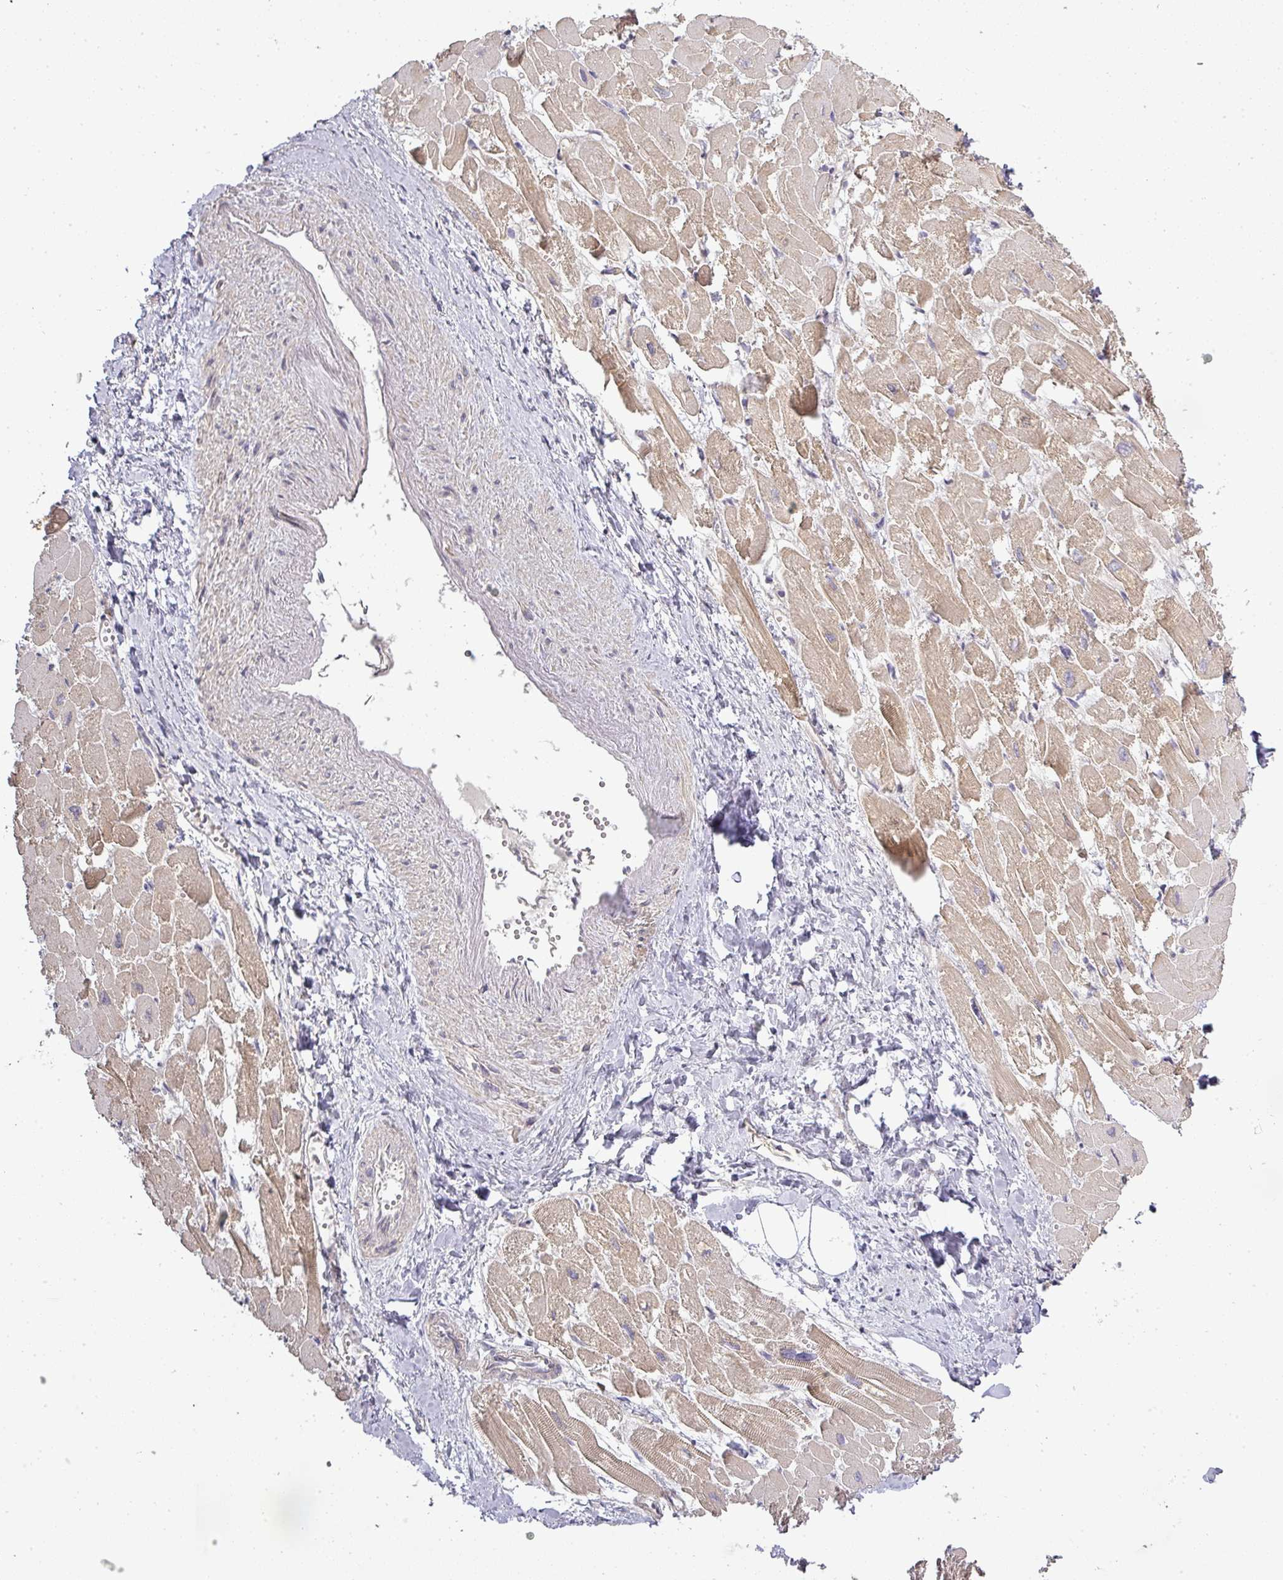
{"staining": {"intensity": "moderate", "quantity": ">75%", "location": "cytoplasmic/membranous"}, "tissue": "heart muscle", "cell_type": "Cardiomyocytes", "image_type": "normal", "snomed": [{"axis": "morphology", "description": "Normal tissue, NOS"}, {"axis": "topography", "description": "Heart"}], "caption": "Protein analysis of unremarkable heart muscle displays moderate cytoplasmic/membranous expression in approximately >75% of cardiomyocytes.", "gene": "NIN", "patient": {"sex": "male", "age": 54}}